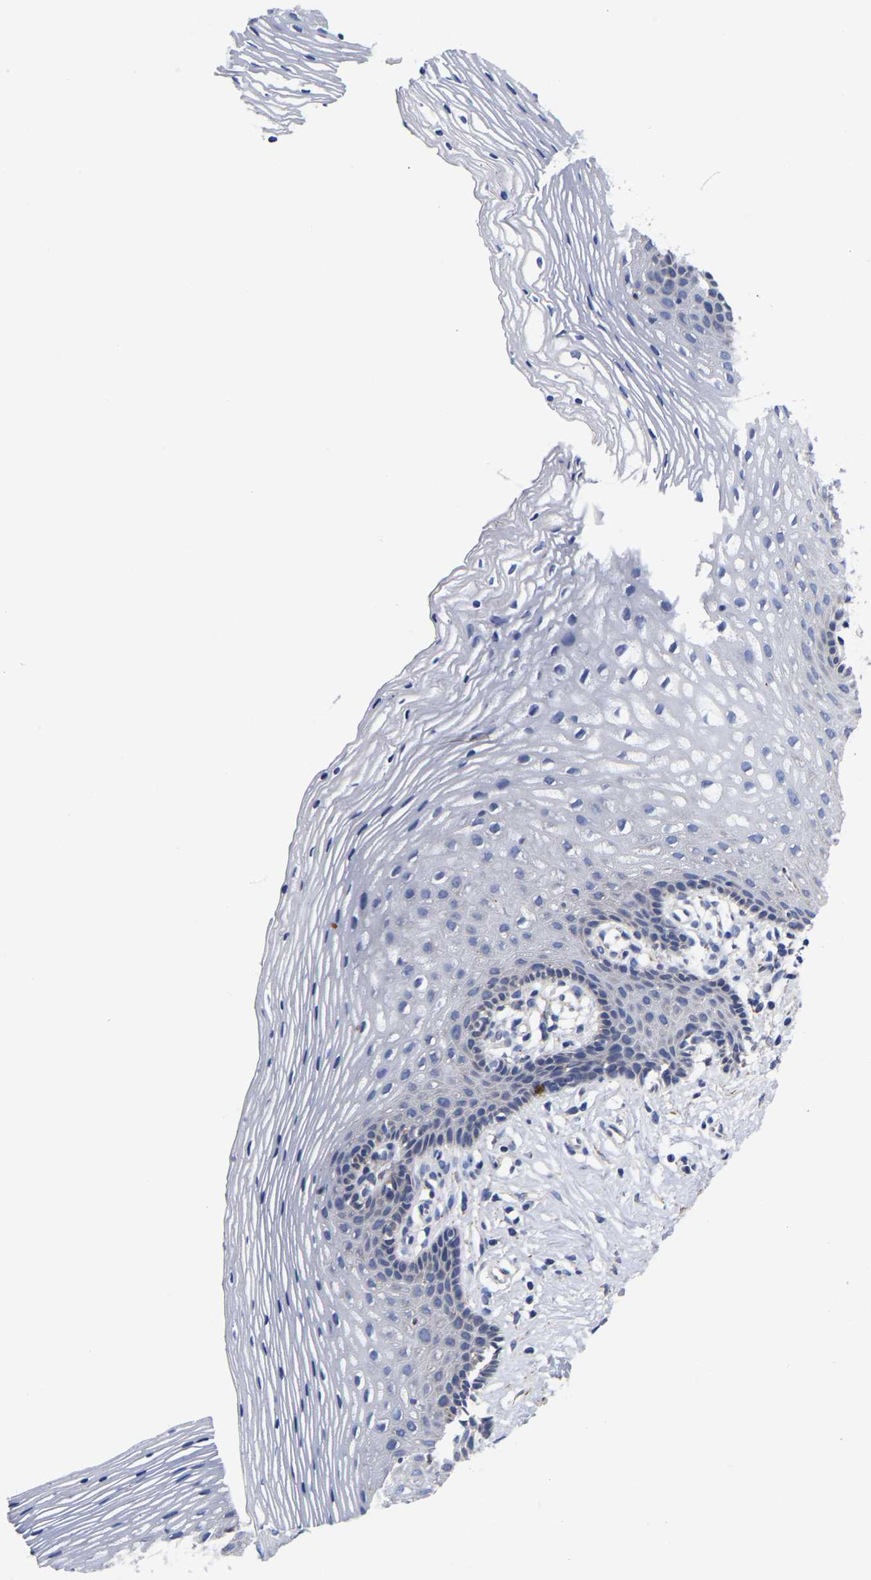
{"staining": {"intensity": "negative", "quantity": "none", "location": "none"}, "tissue": "vagina", "cell_type": "Squamous epithelial cells", "image_type": "normal", "snomed": [{"axis": "morphology", "description": "Normal tissue, NOS"}, {"axis": "topography", "description": "Vagina"}], "caption": "Immunohistochemistry (IHC) micrograph of normal human vagina stained for a protein (brown), which demonstrates no staining in squamous epithelial cells. (Brightfield microscopy of DAB (3,3'-diaminobenzidine) immunohistochemistry (IHC) at high magnification).", "gene": "CFAP298", "patient": {"sex": "female", "age": 32}}